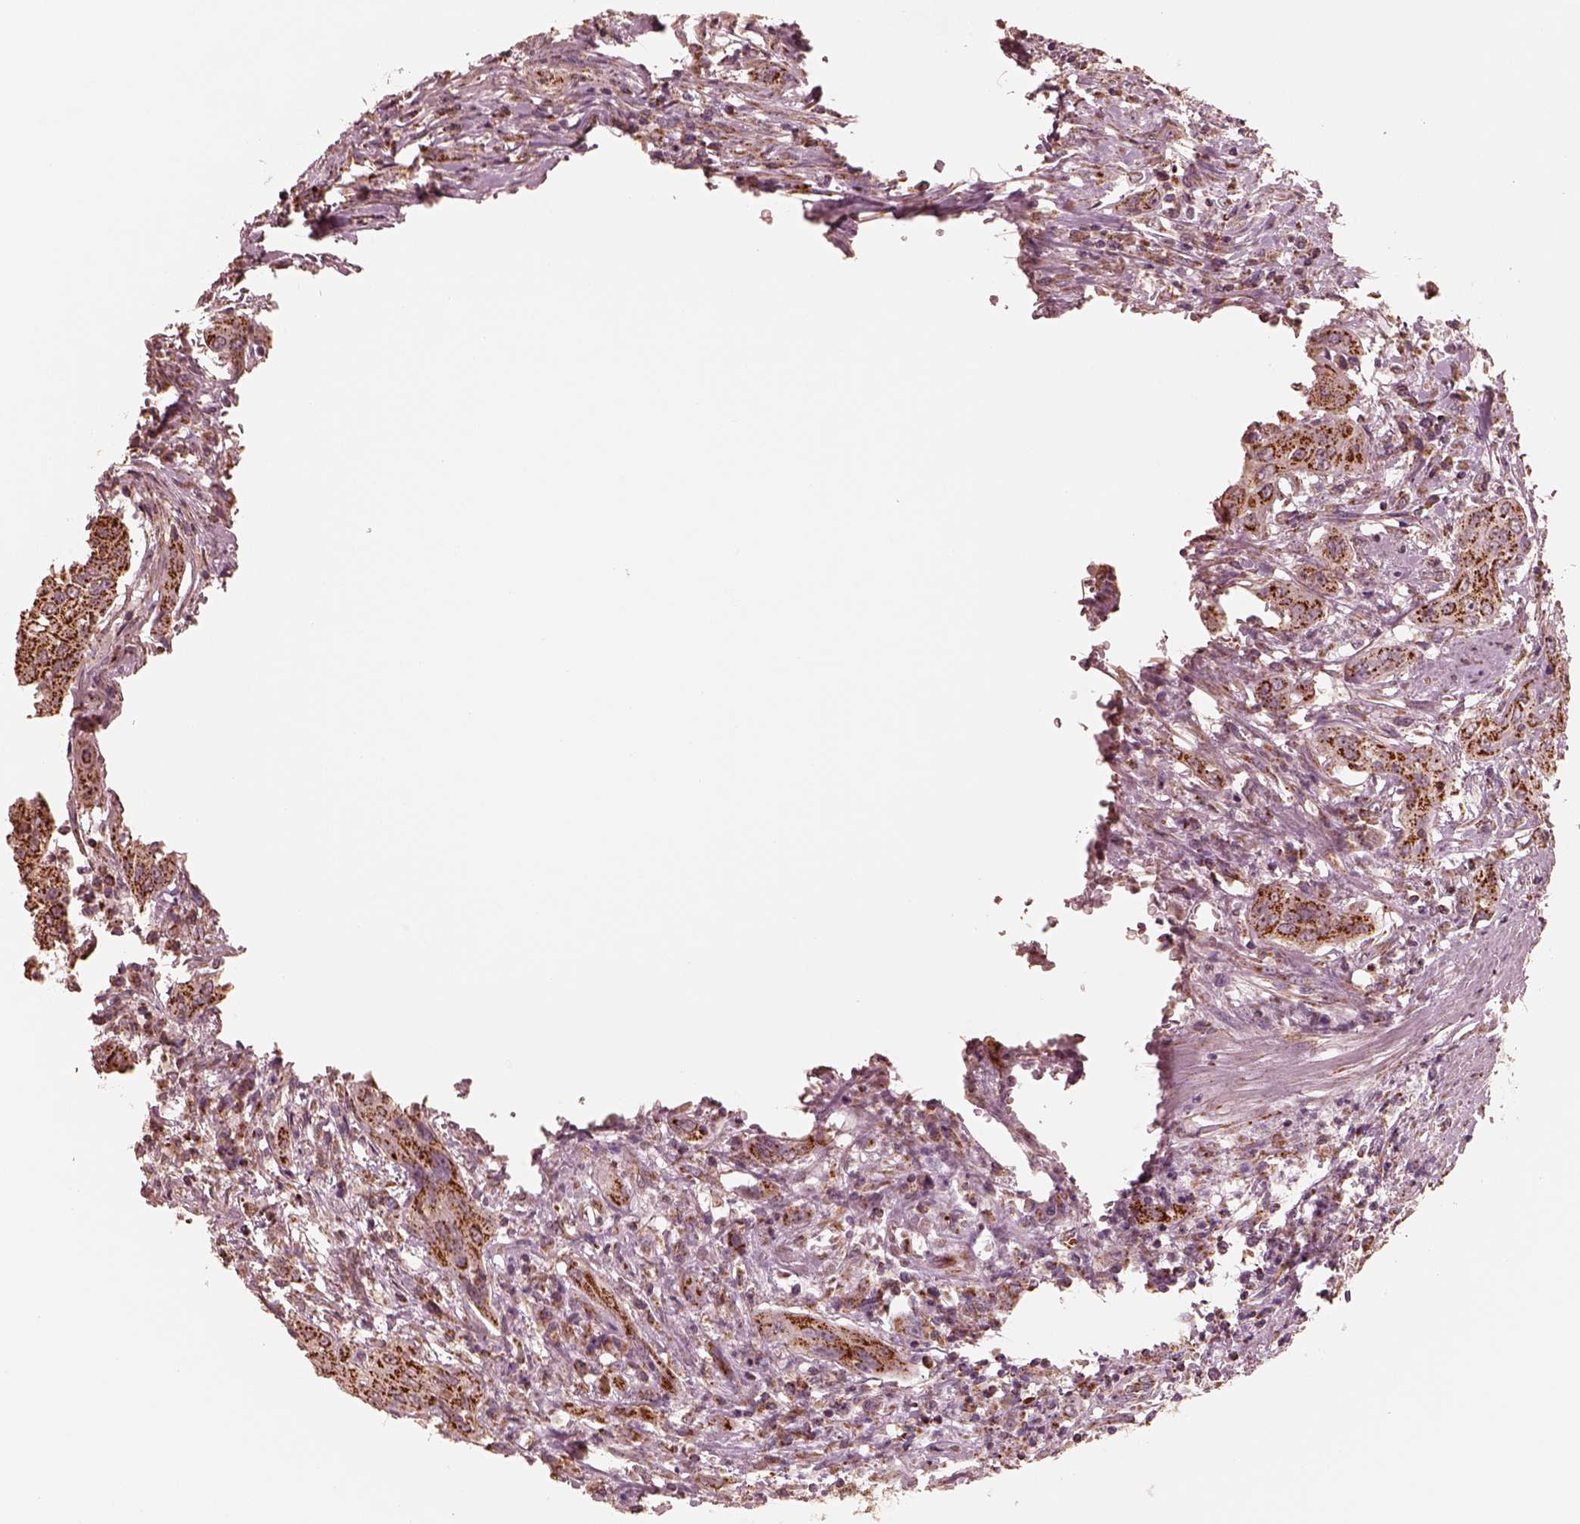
{"staining": {"intensity": "strong", "quantity": ">75%", "location": "cytoplasmic/membranous"}, "tissue": "urothelial cancer", "cell_type": "Tumor cells", "image_type": "cancer", "snomed": [{"axis": "morphology", "description": "Urothelial carcinoma, High grade"}, {"axis": "topography", "description": "Urinary bladder"}], "caption": "DAB immunohistochemical staining of human urothelial carcinoma (high-grade) reveals strong cytoplasmic/membranous protein expression in about >75% of tumor cells. The staining was performed using DAB (3,3'-diaminobenzidine) to visualize the protein expression in brown, while the nuclei were stained in blue with hematoxylin (Magnification: 20x).", "gene": "ENTPD6", "patient": {"sex": "male", "age": 82}}